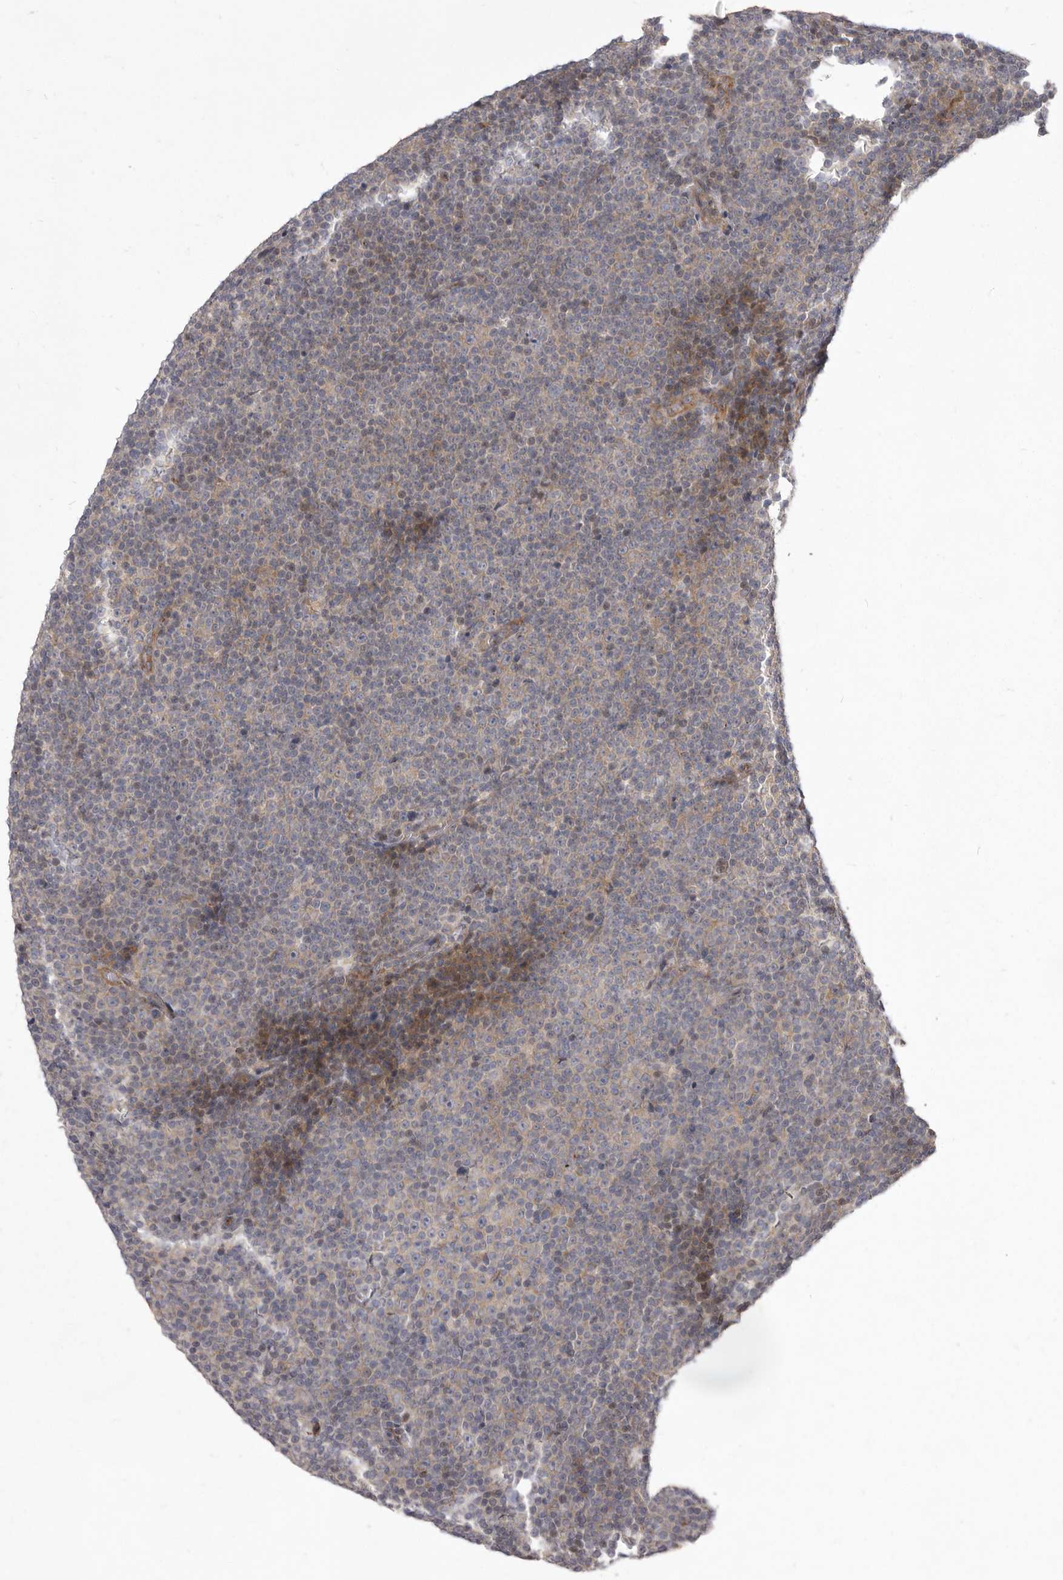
{"staining": {"intensity": "negative", "quantity": "none", "location": "none"}, "tissue": "lymphoma", "cell_type": "Tumor cells", "image_type": "cancer", "snomed": [{"axis": "morphology", "description": "Malignant lymphoma, non-Hodgkin's type, Low grade"}, {"axis": "topography", "description": "Lymph node"}], "caption": "Photomicrograph shows no protein staining in tumor cells of low-grade malignant lymphoma, non-Hodgkin's type tissue.", "gene": "TBC1D8B", "patient": {"sex": "female", "age": 67}}